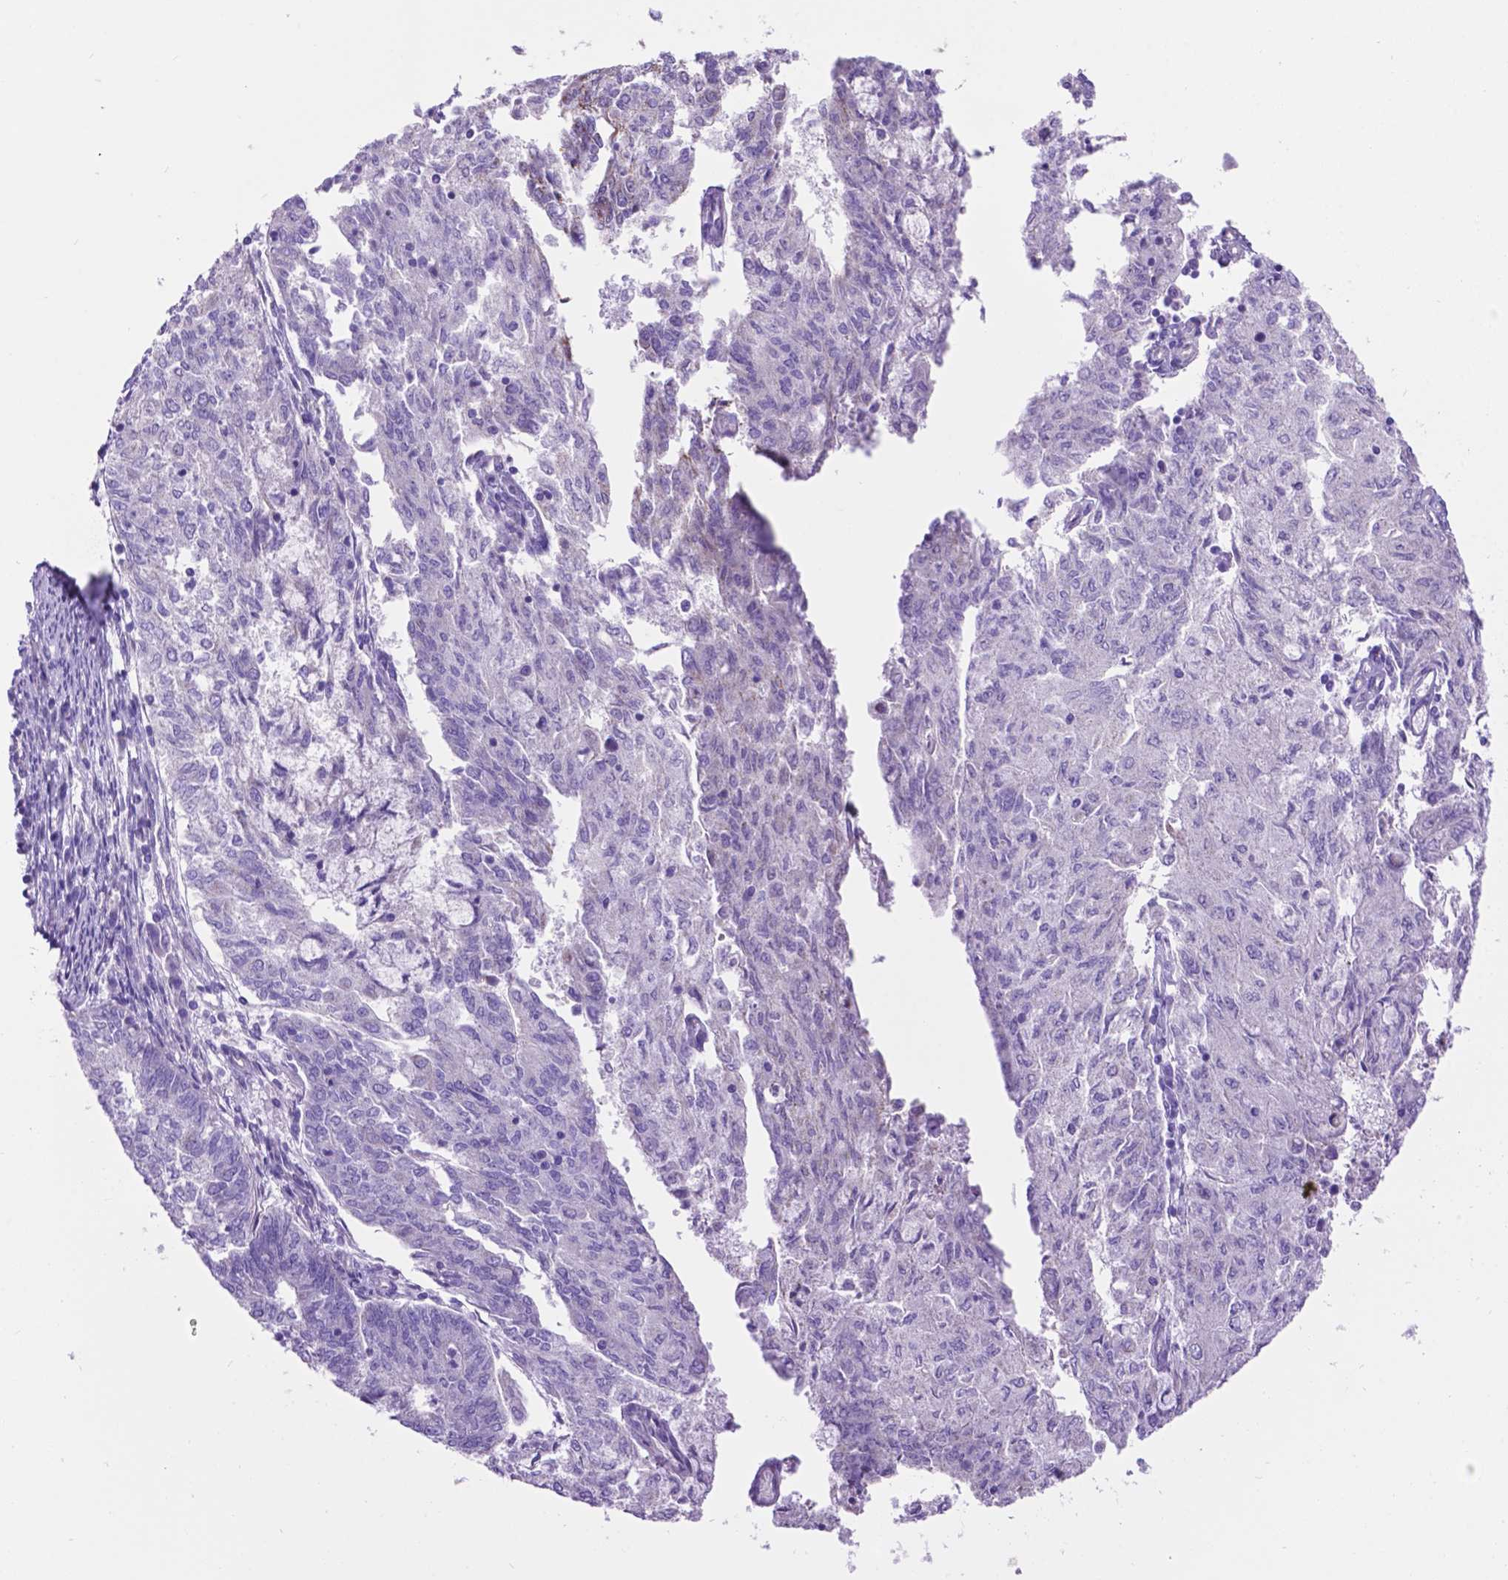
{"staining": {"intensity": "negative", "quantity": "none", "location": "none"}, "tissue": "endometrial cancer", "cell_type": "Tumor cells", "image_type": "cancer", "snomed": [{"axis": "morphology", "description": "Adenocarcinoma, NOS"}, {"axis": "topography", "description": "Endometrium"}], "caption": "High power microscopy histopathology image of an IHC micrograph of adenocarcinoma (endometrial), revealing no significant expression in tumor cells.", "gene": "TMEM121B", "patient": {"sex": "female", "age": 82}}